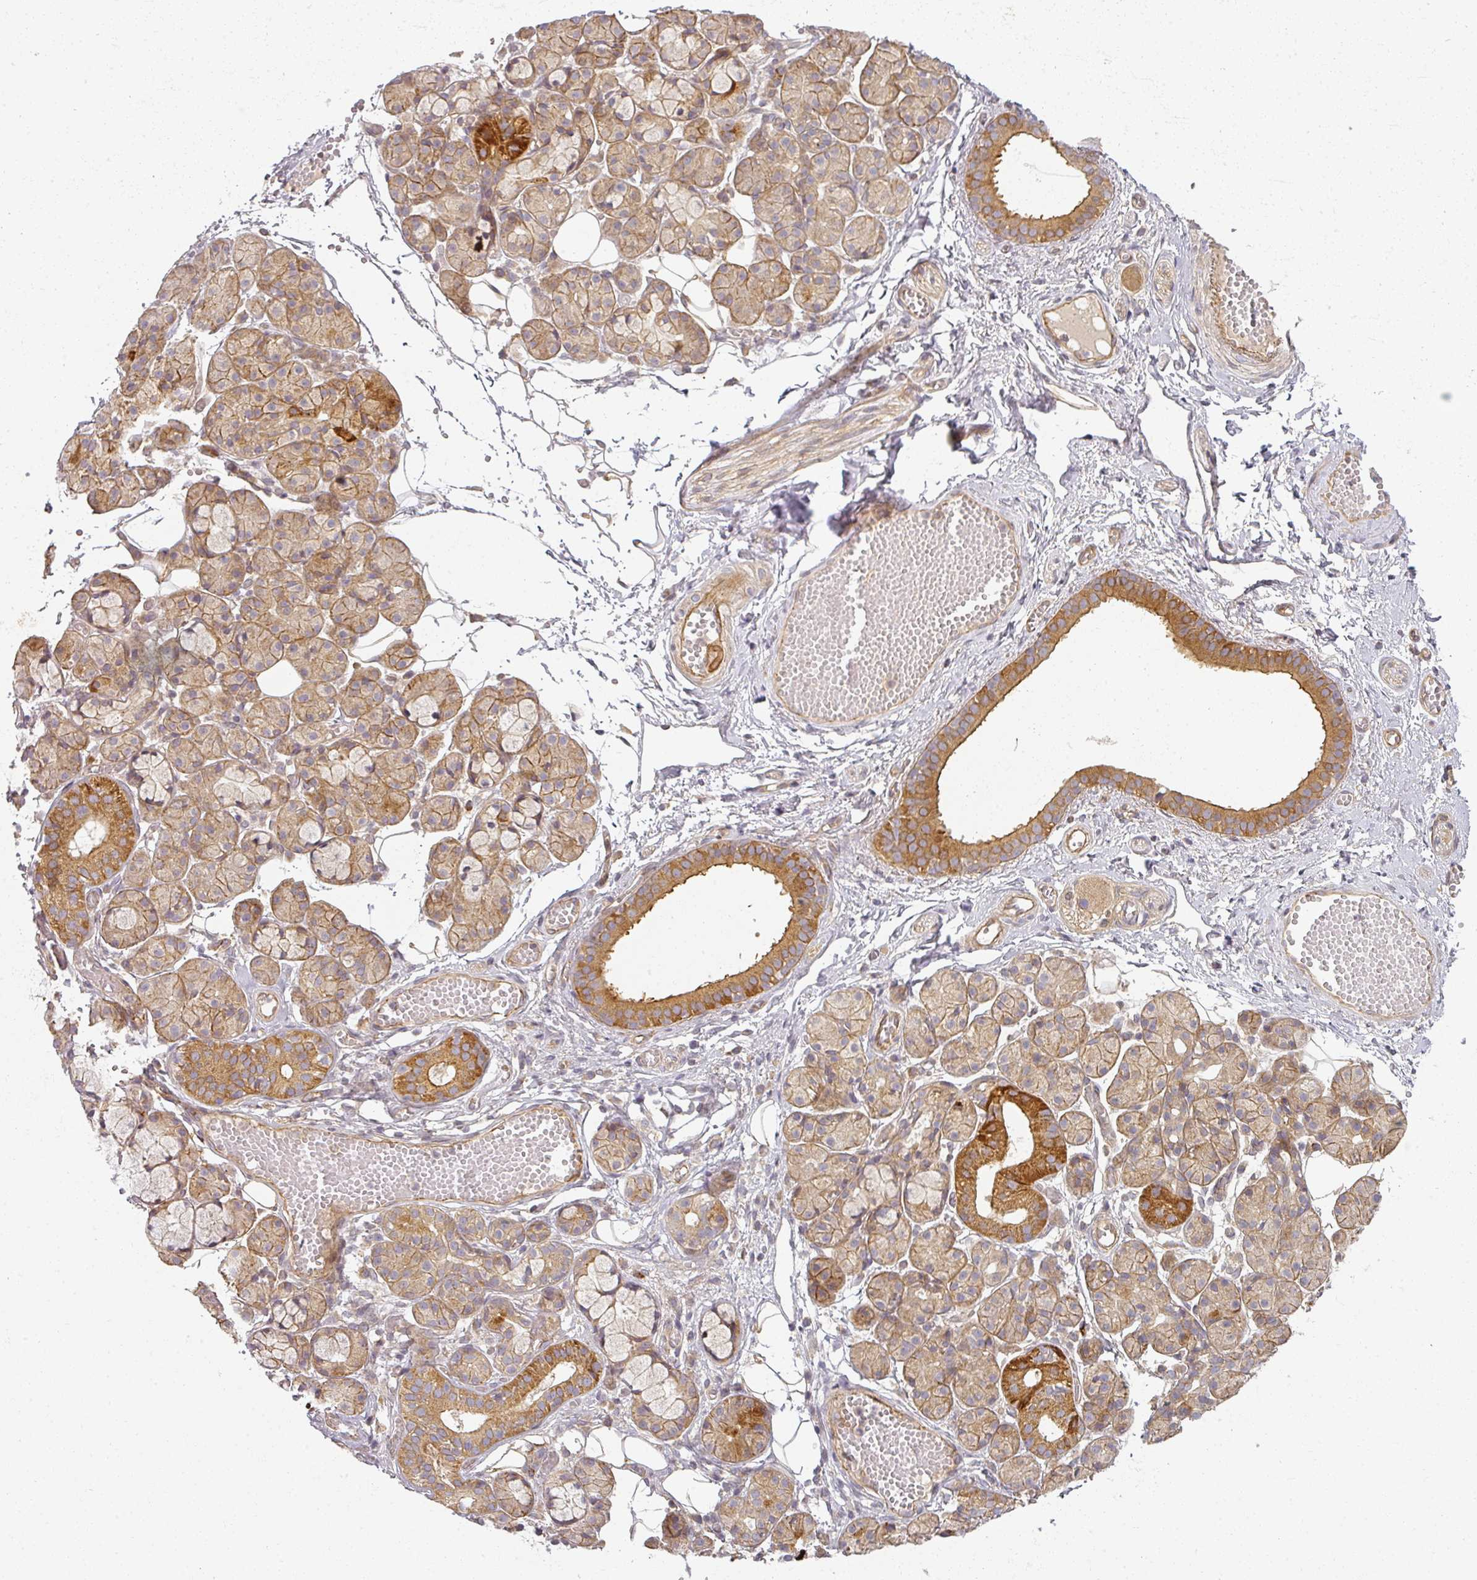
{"staining": {"intensity": "moderate", "quantity": ">75%", "location": "cytoplasmic/membranous"}, "tissue": "salivary gland", "cell_type": "Glandular cells", "image_type": "normal", "snomed": [{"axis": "morphology", "description": "Normal tissue, NOS"}, {"axis": "topography", "description": "Salivary gland"}], "caption": "Moderate cytoplasmic/membranous protein expression is identified in about >75% of glandular cells in salivary gland. (DAB (3,3'-diaminobenzidine) IHC with brightfield microscopy, high magnification).", "gene": "CNOT1", "patient": {"sex": "male", "age": 63}}